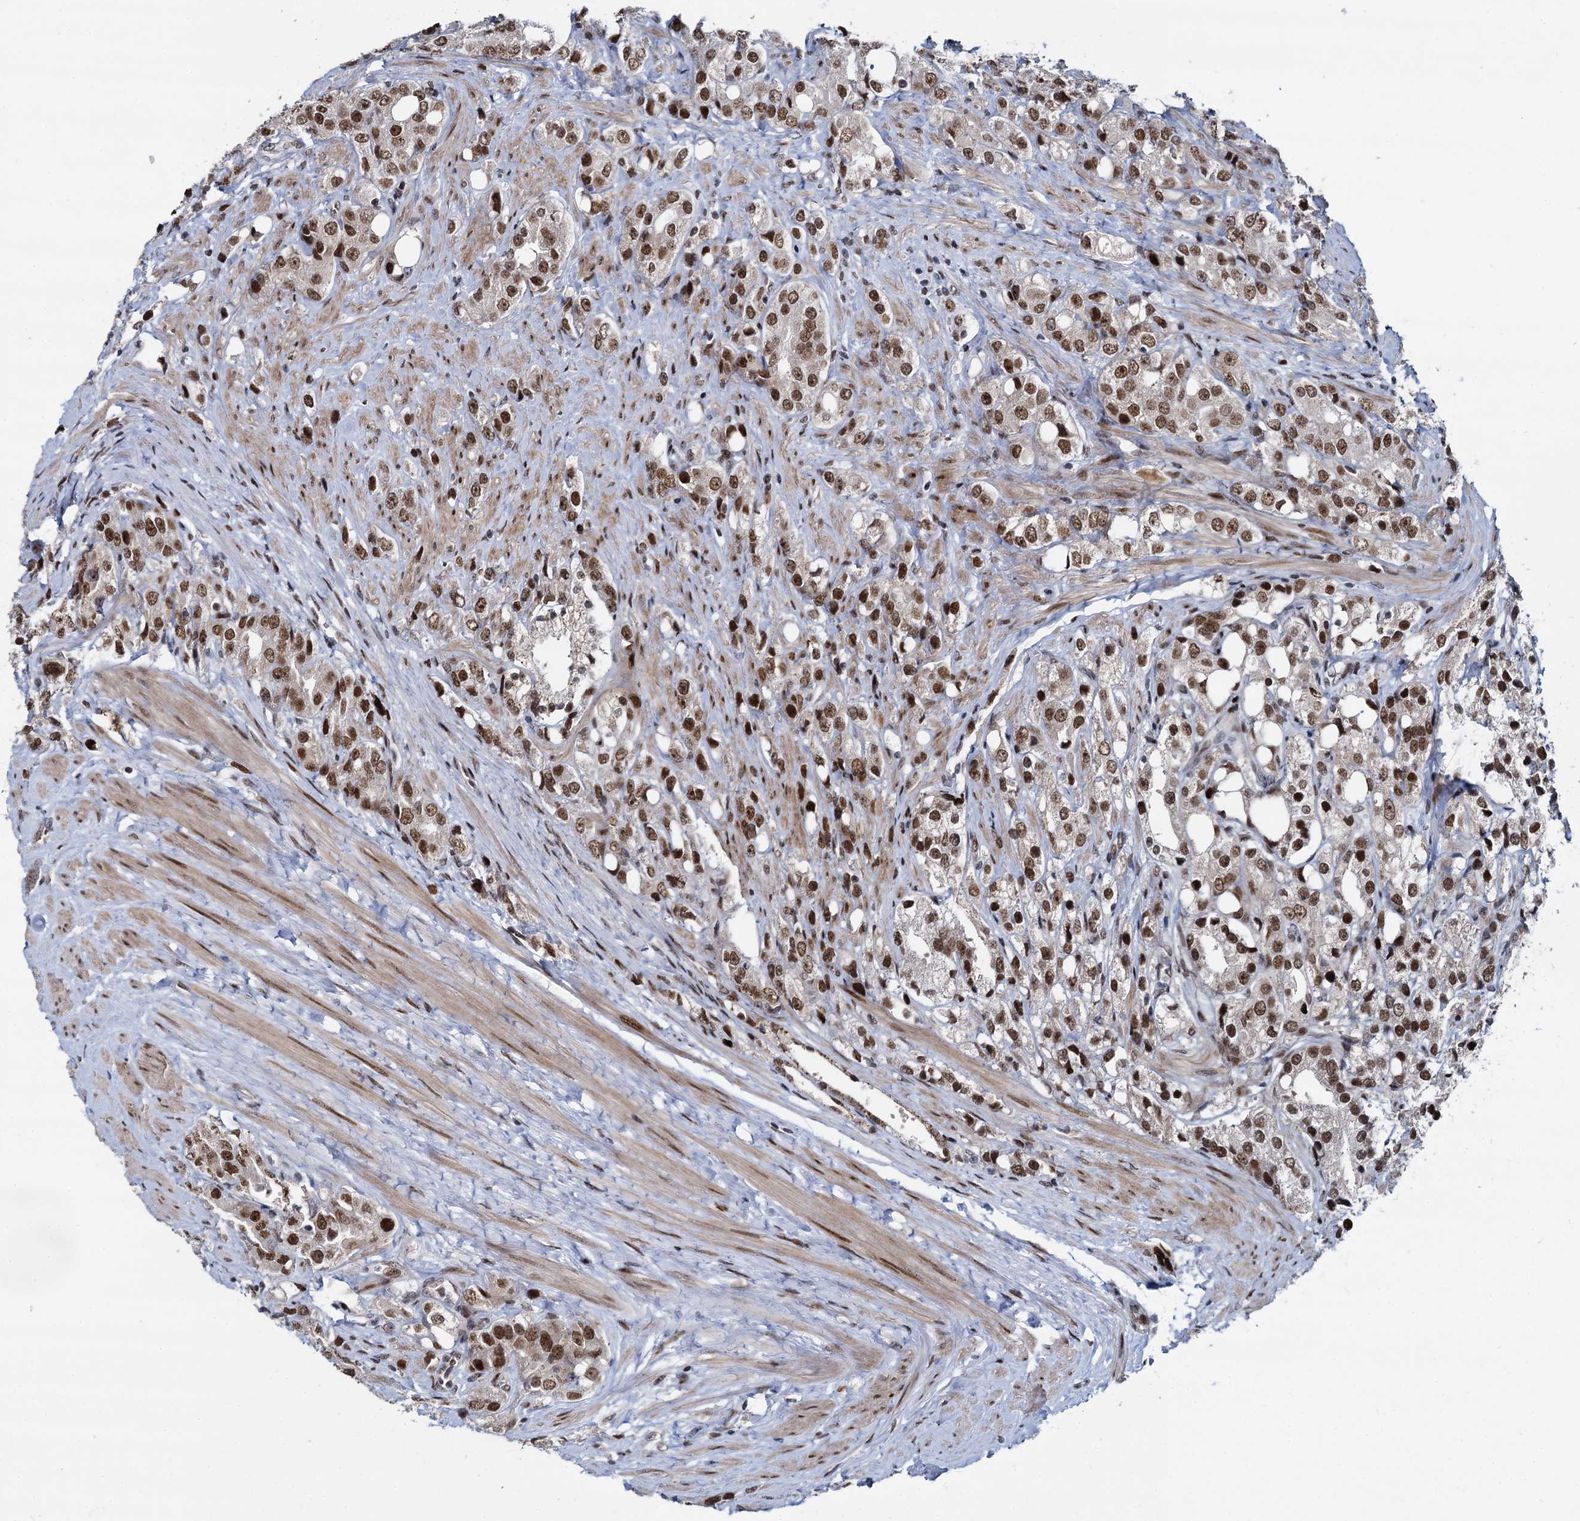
{"staining": {"intensity": "moderate", "quantity": ">75%", "location": "nuclear"}, "tissue": "prostate cancer", "cell_type": "Tumor cells", "image_type": "cancer", "snomed": [{"axis": "morphology", "description": "Adenocarcinoma, NOS"}, {"axis": "topography", "description": "Prostate"}], "caption": "Adenocarcinoma (prostate) stained for a protein (brown) displays moderate nuclear positive positivity in approximately >75% of tumor cells.", "gene": "RUFY2", "patient": {"sex": "male", "age": 79}}